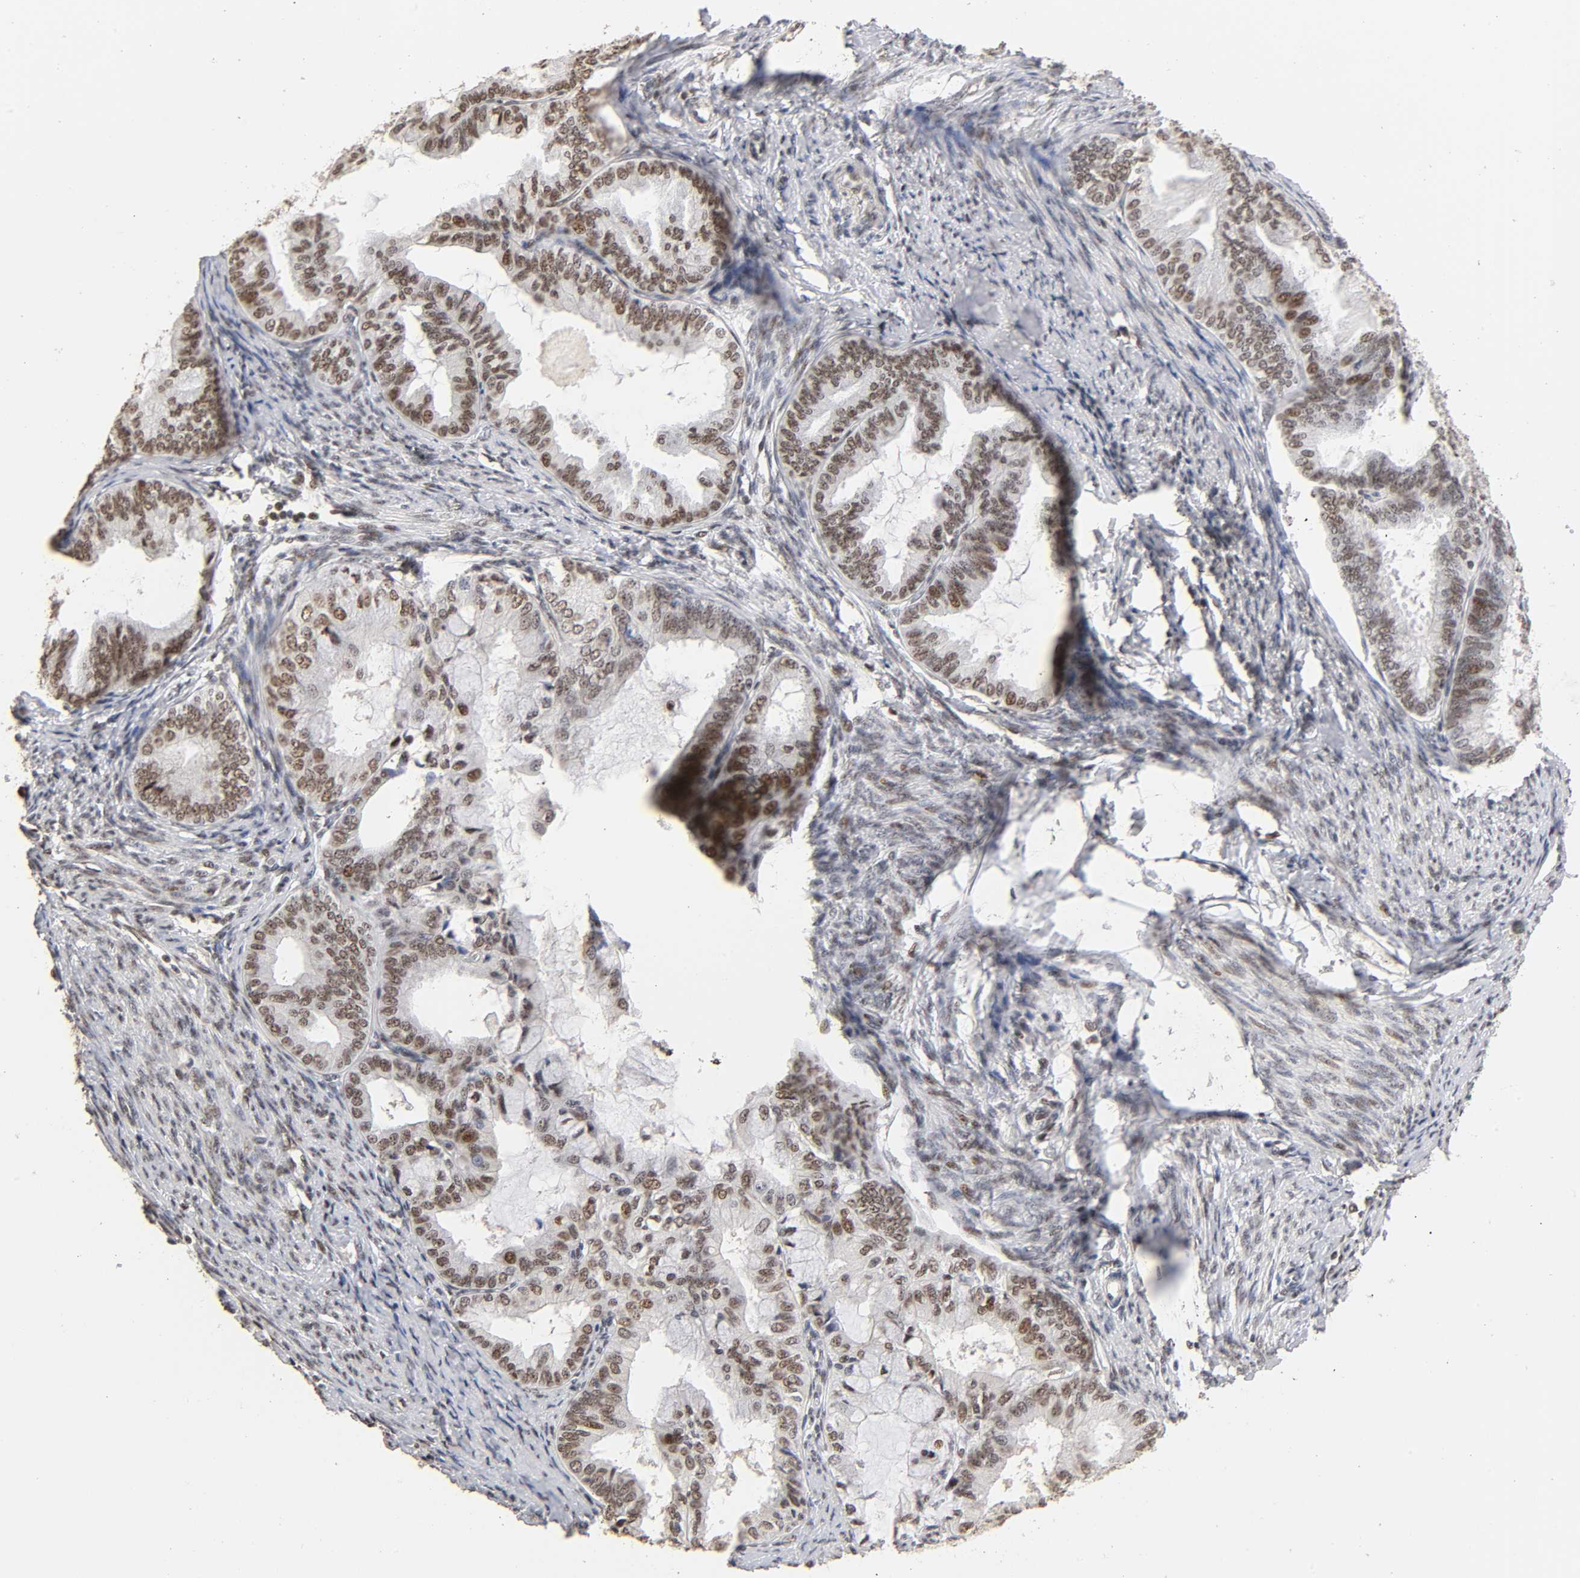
{"staining": {"intensity": "weak", "quantity": "25%-75%", "location": "nuclear"}, "tissue": "endometrial cancer", "cell_type": "Tumor cells", "image_type": "cancer", "snomed": [{"axis": "morphology", "description": "Adenocarcinoma, NOS"}, {"axis": "topography", "description": "Endometrium"}], "caption": "A micrograph showing weak nuclear staining in approximately 25%-75% of tumor cells in adenocarcinoma (endometrial), as visualized by brown immunohistochemical staining.", "gene": "TP53RK", "patient": {"sex": "female", "age": 86}}